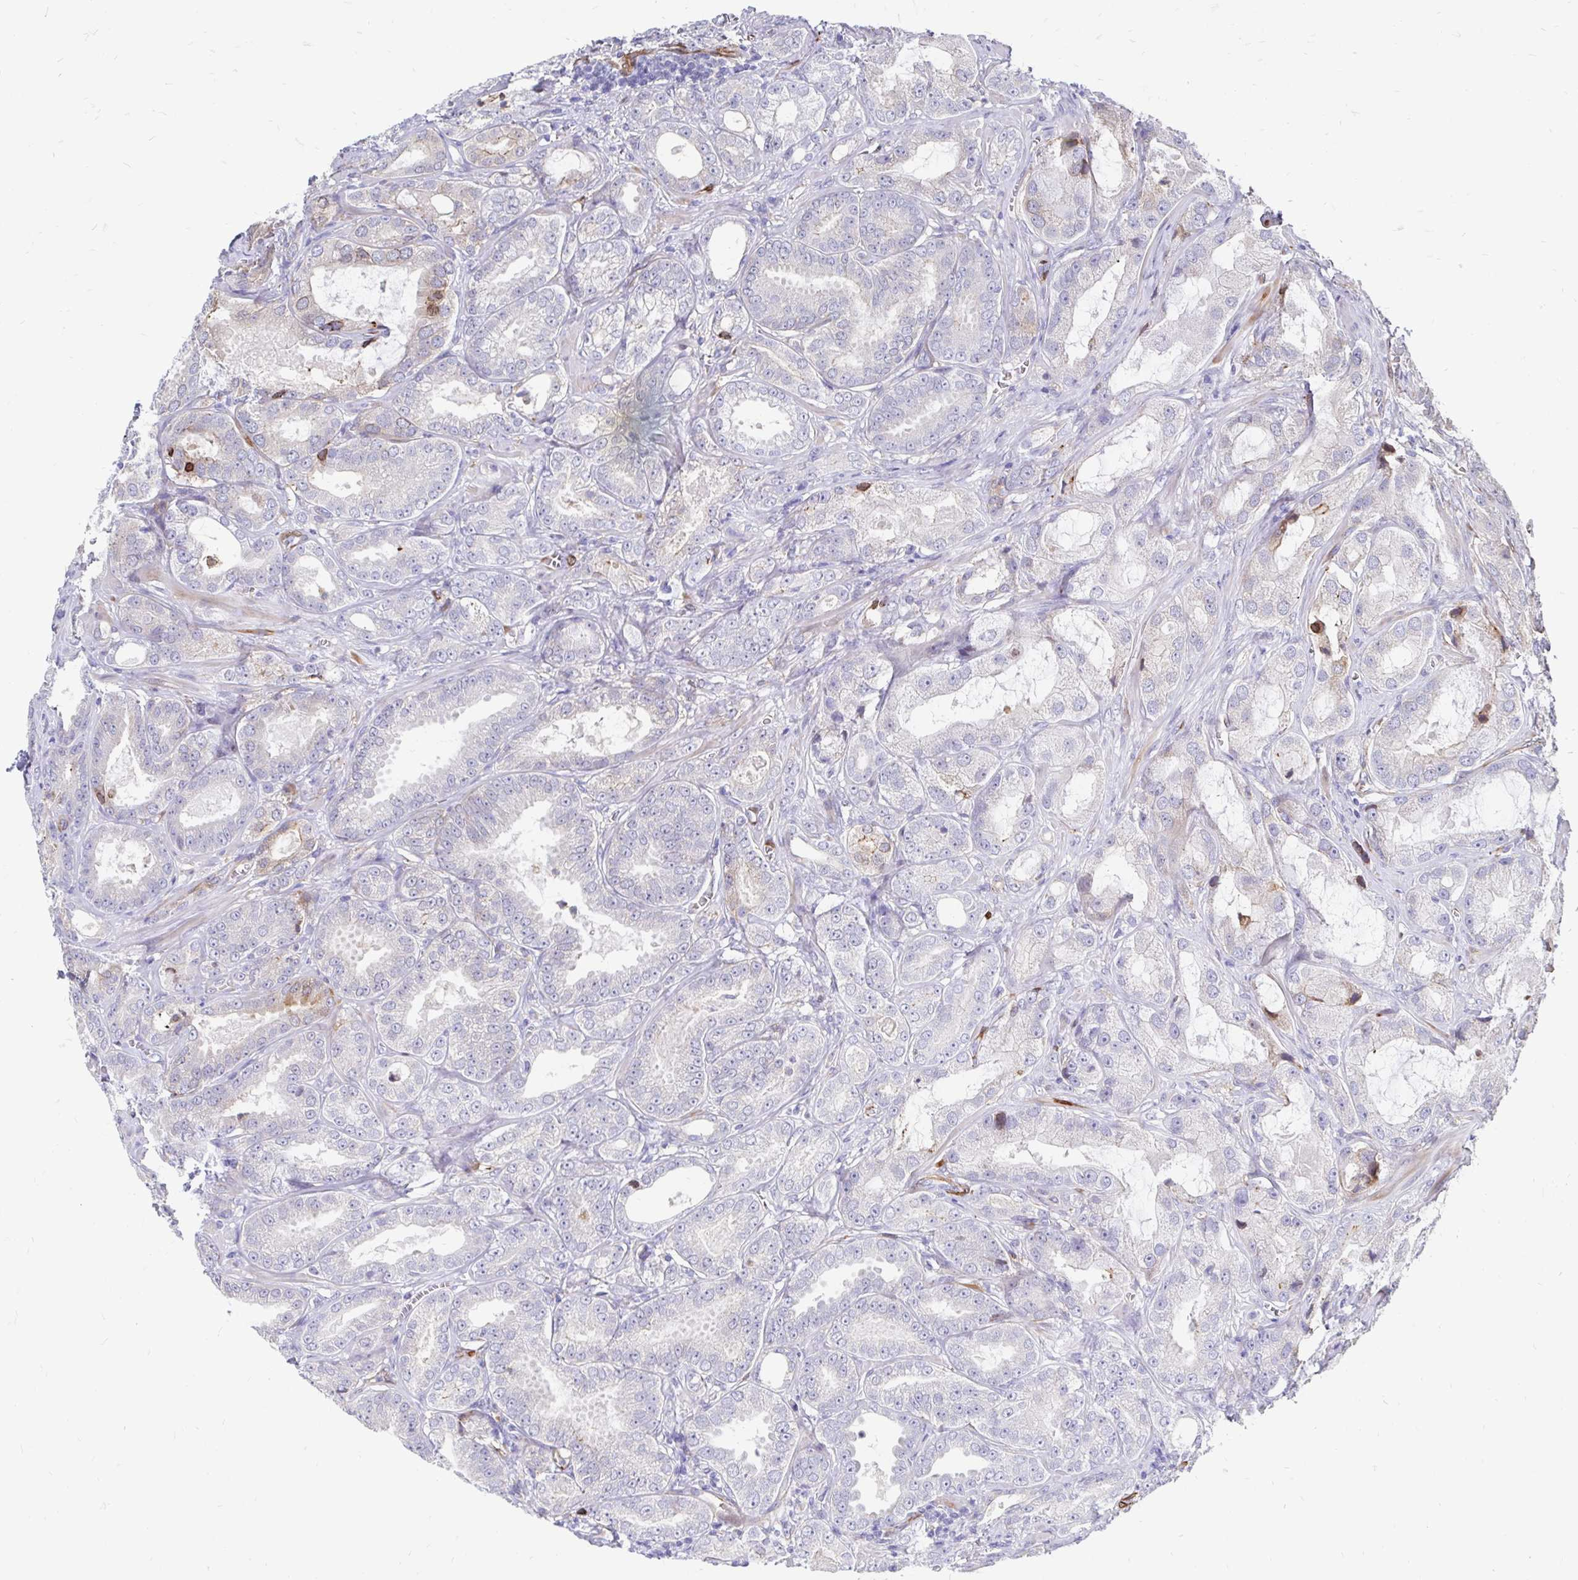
{"staining": {"intensity": "negative", "quantity": "none", "location": "none"}, "tissue": "prostate cancer", "cell_type": "Tumor cells", "image_type": "cancer", "snomed": [{"axis": "morphology", "description": "Adenocarcinoma, High grade"}, {"axis": "topography", "description": "Prostate"}], "caption": "DAB immunohistochemical staining of adenocarcinoma (high-grade) (prostate) reveals no significant staining in tumor cells.", "gene": "CDKL1", "patient": {"sex": "male", "age": 64}}